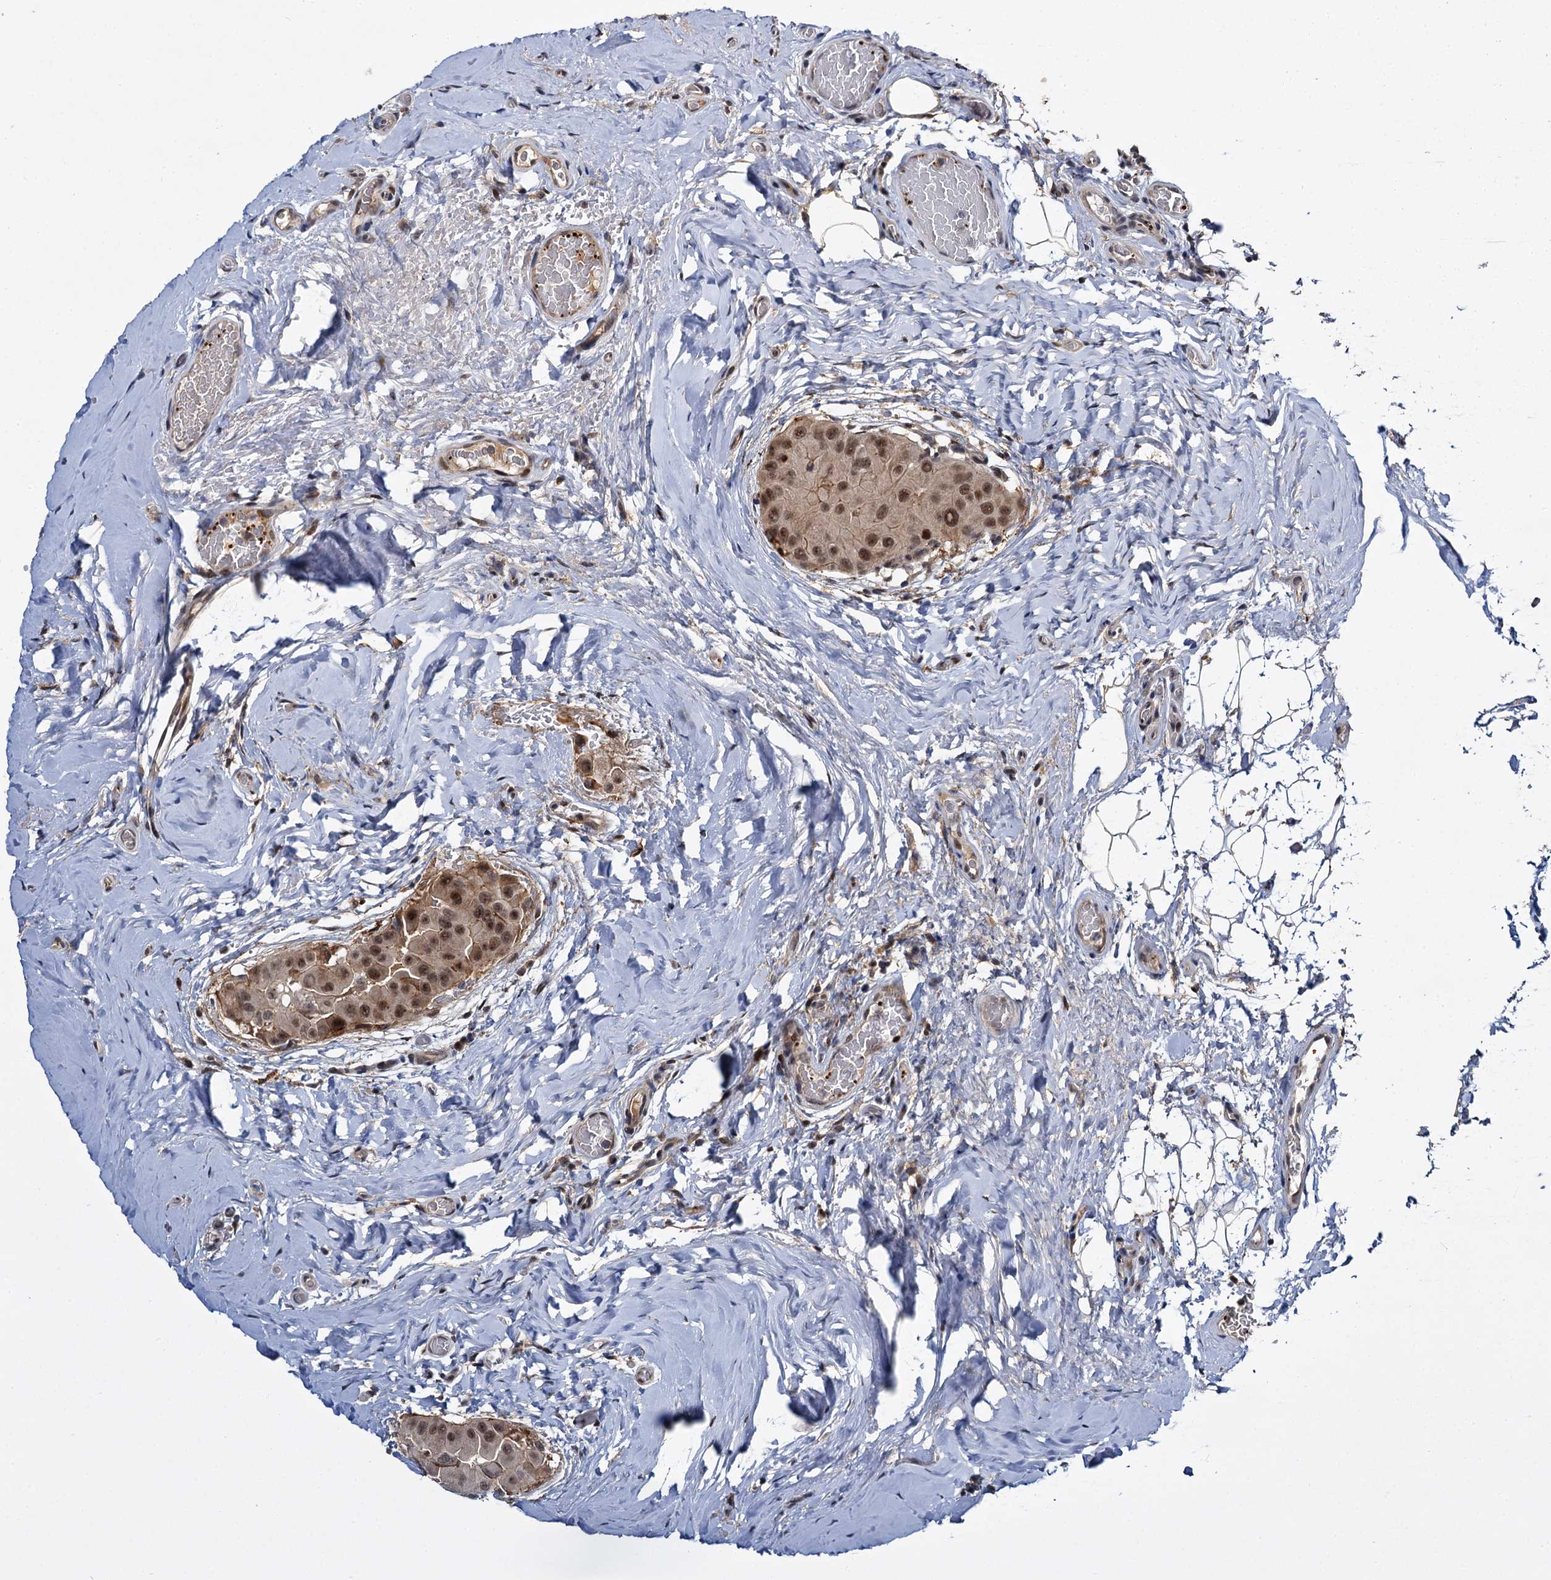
{"staining": {"intensity": "moderate", "quantity": ">75%", "location": "nuclear"}, "tissue": "thyroid cancer", "cell_type": "Tumor cells", "image_type": "cancer", "snomed": [{"axis": "morphology", "description": "Papillary adenocarcinoma, NOS"}, {"axis": "topography", "description": "Thyroid gland"}], "caption": "High-magnification brightfield microscopy of thyroid cancer (papillary adenocarcinoma) stained with DAB (brown) and counterstained with hematoxylin (blue). tumor cells exhibit moderate nuclear expression is identified in approximately>75% of cells.", "gene": "MBD6", "patient": {"sex": "male", "age": 33}}